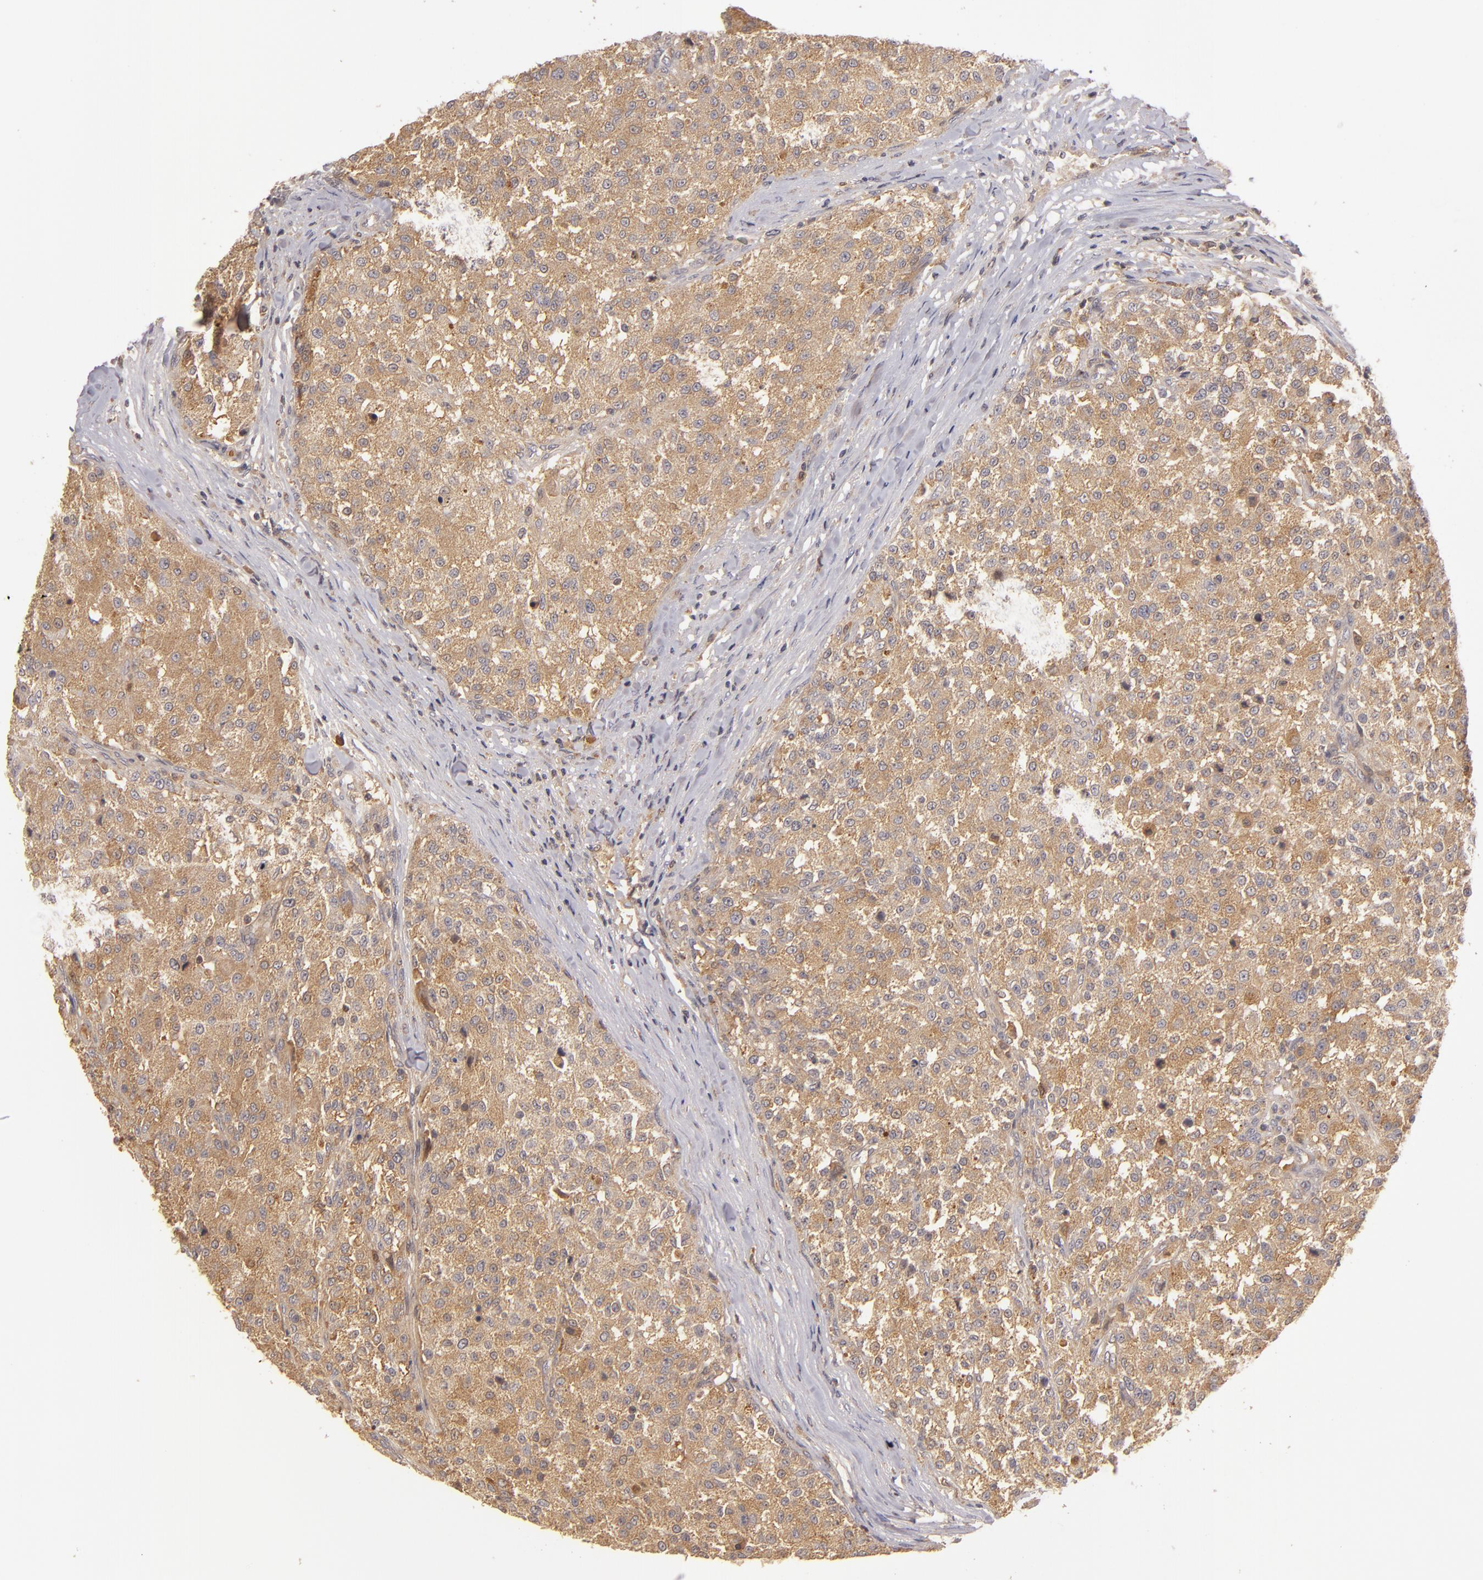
{"staining": {"intensity": "strong", "quantity": ">75%", "location": "cytoplasmic/membranous"}, "tissue": "testis cancer", "cell_type": "Tumor cells", "image_type": "cancer", "snomed": [{"axis": "morphology", "description": "Seminoma, NOS"}, {"axis": "topography", "description": "Testis"}], "caption": "DAB (3,3'-diaminobenzidine) immunohistochemical staining of testis cancer (seminoma) shows strong cytoplasmic/membranous protein positivity in approximately >75% of tumor cells. The staining is performed using DAB brown chromogen to label protein expression. The nuclei are counter-stained blue using hematoxylin.", "gene": "PRKCD", "patient": {"sex": "male", "age": 59}}